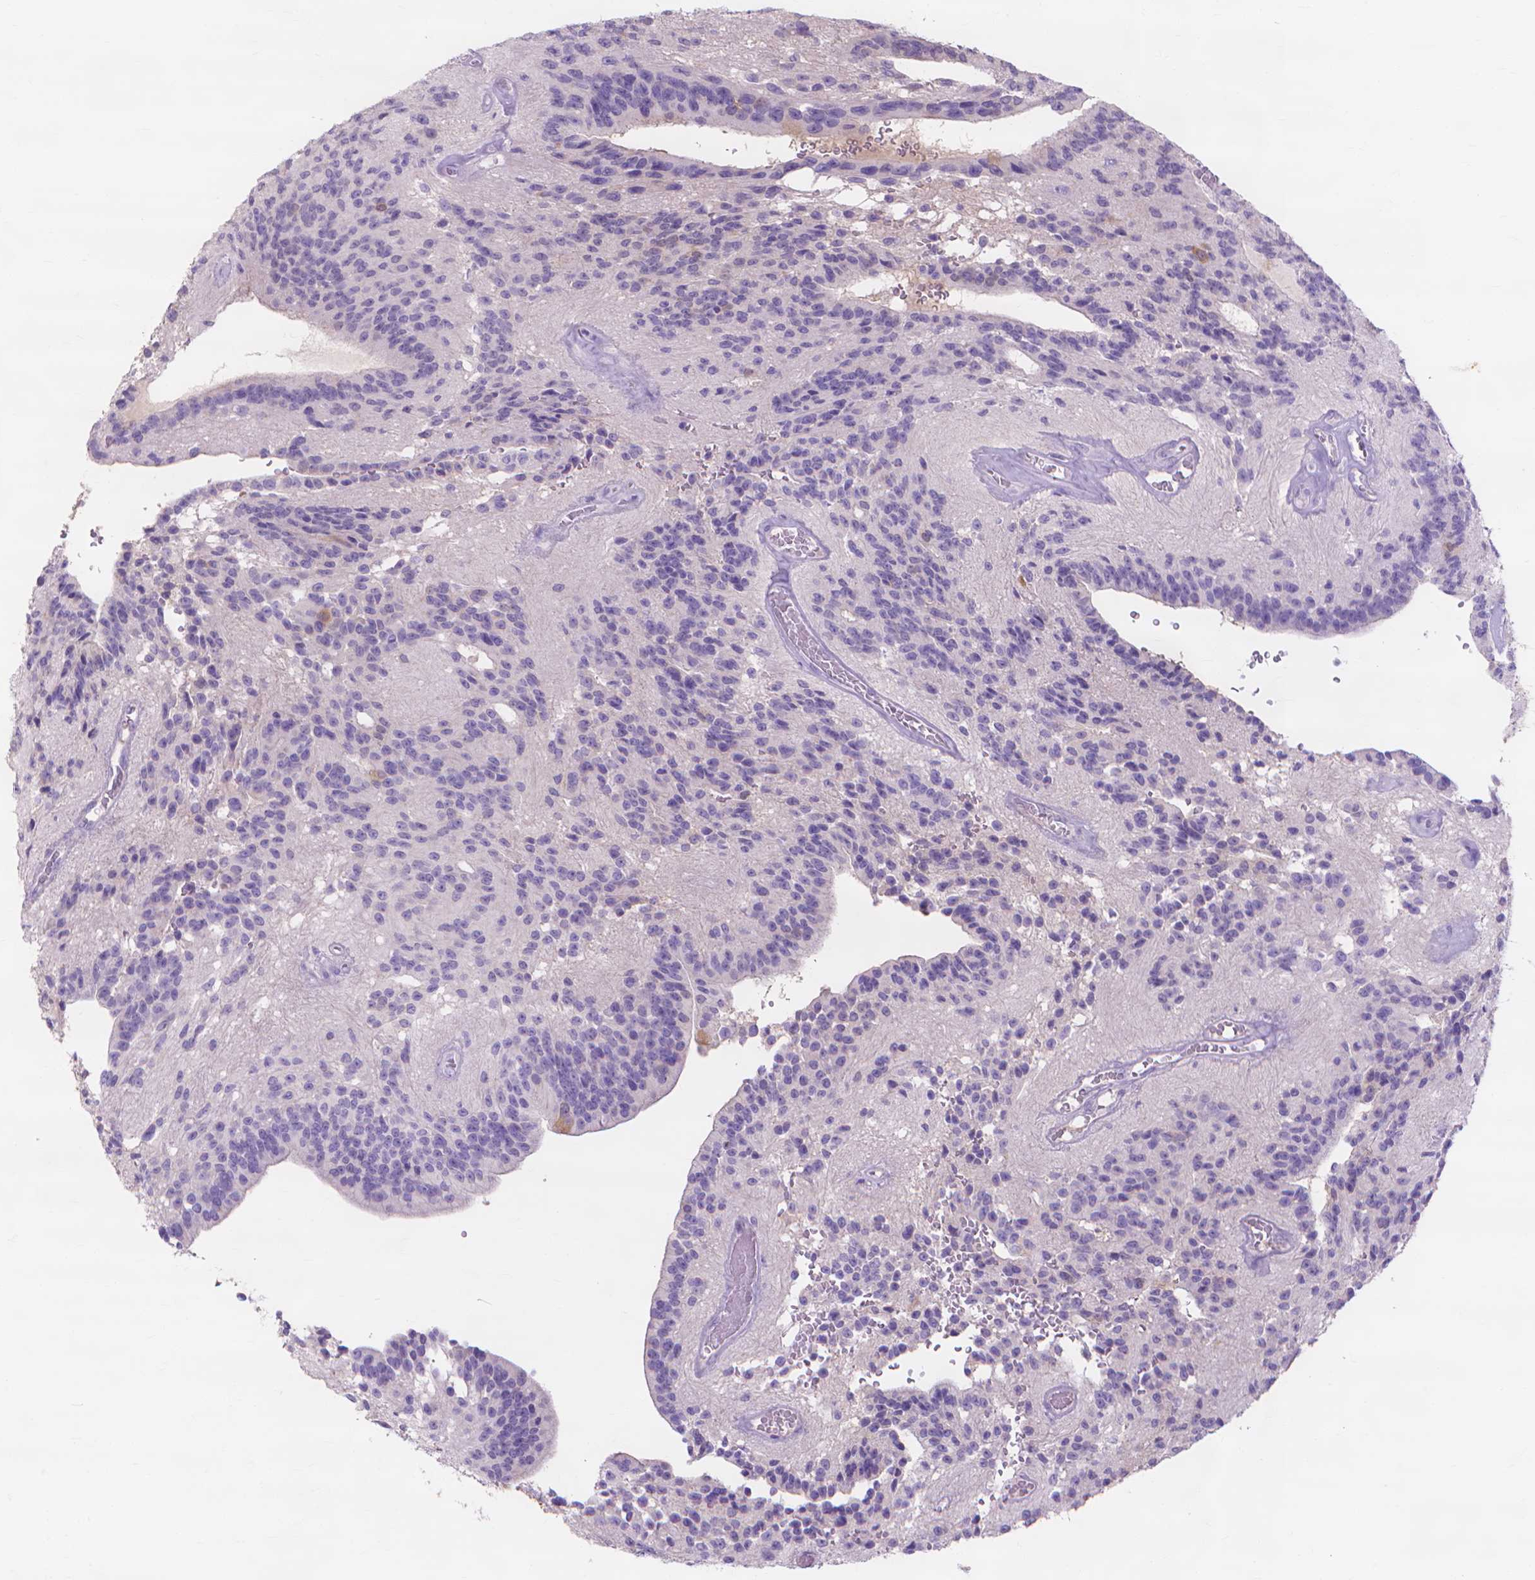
{"staining": {"intensity": "negative", "quantity": "none", "location": "none"}, "tissue": "glioma", "cell_type": "Tumor cells", "image_type": "cancer", "snomed": [{"axis": "morphology", "description": "Glioma, malignant, Low grade"}, {"axis": "topography", "description": "Brain"}], "caption": "A high-resolution image shows IHC staining of malignant low-grade glioma, which displays no significant positivity in tumor cells.", "gene": "MMP11", "patient": {"sex": "male", "age": 31}}